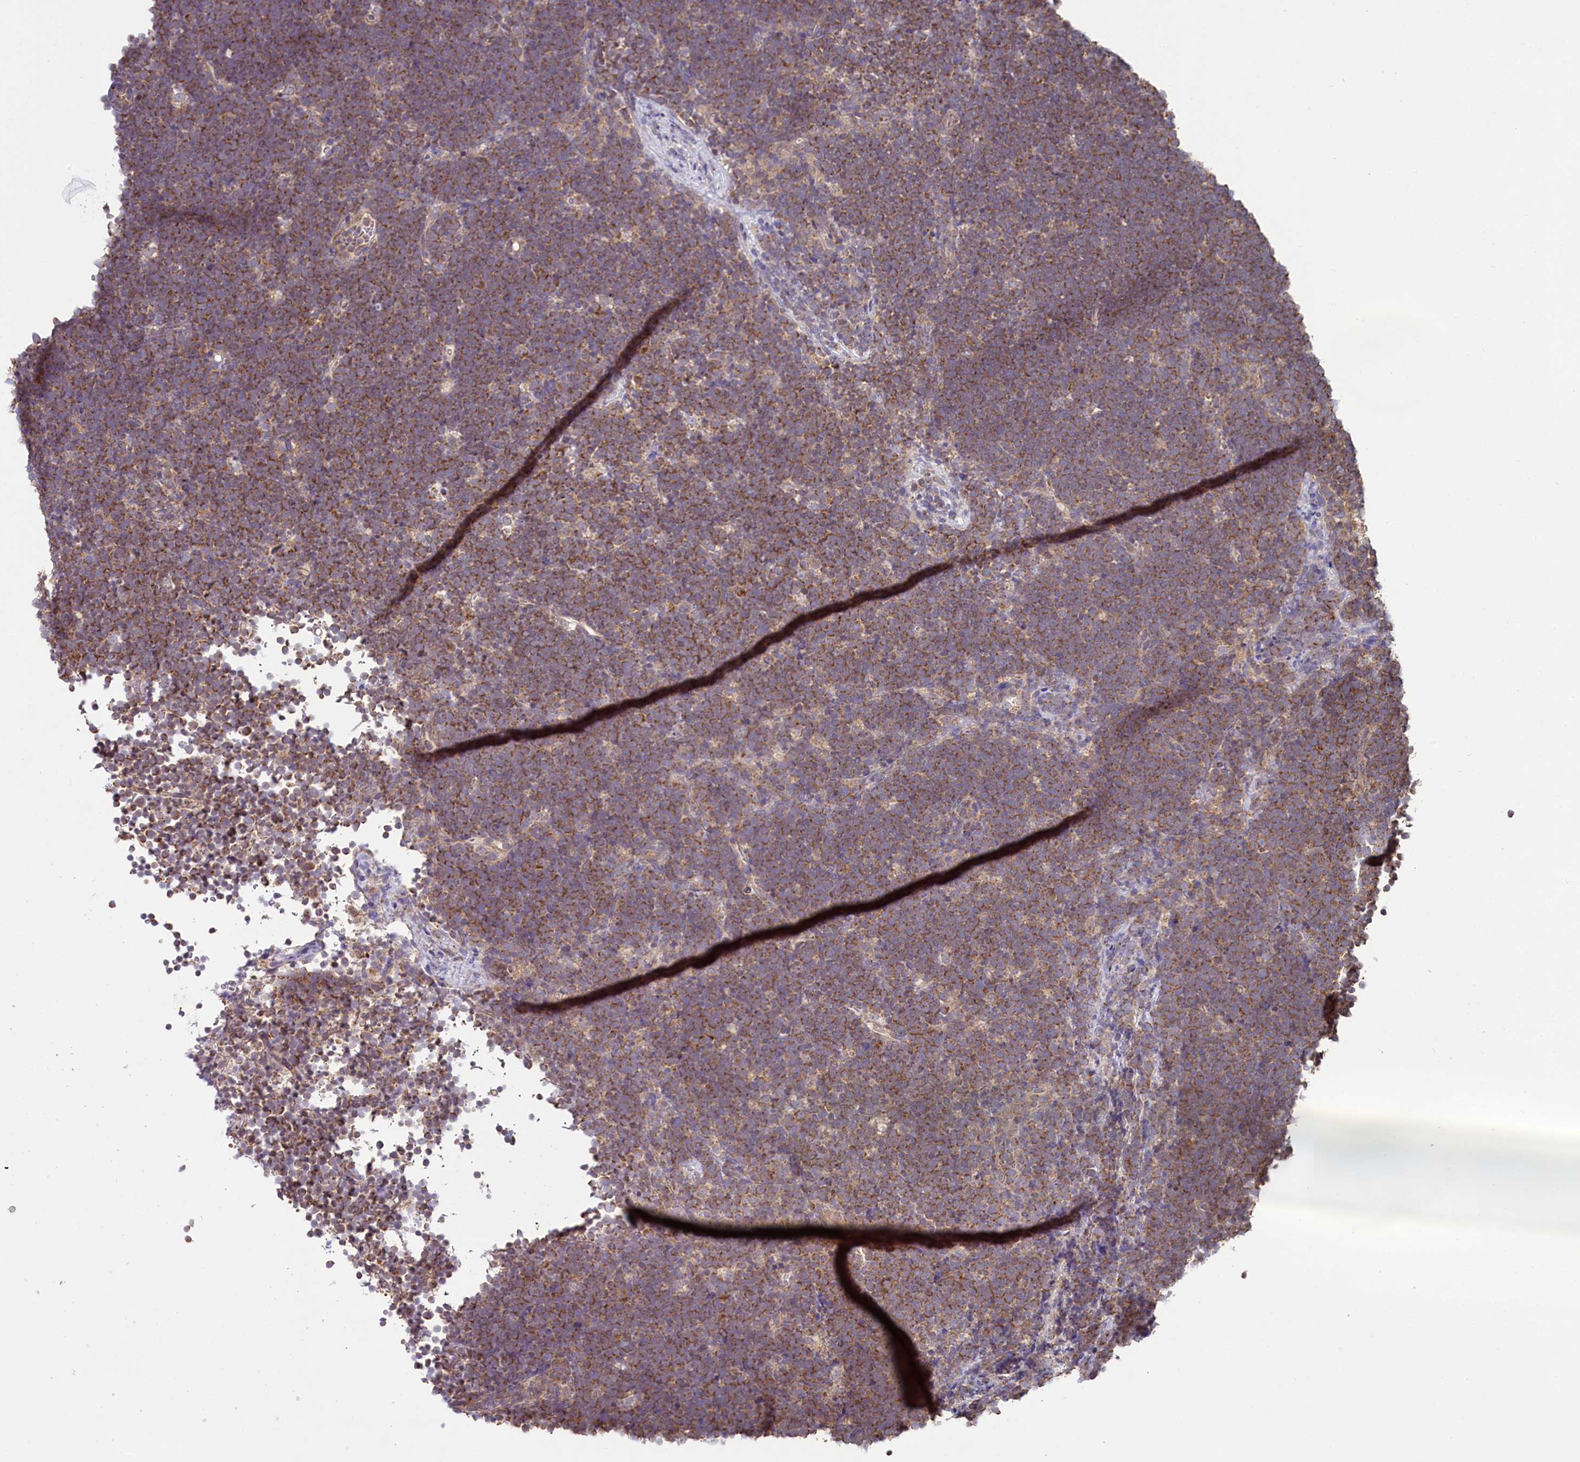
{"staining": {"intensity": "moderate", "quantity": ">75%", "location": "cytoplasmic/membranous"}, "tissue": "lymphoma", "cell_type": "Tumor cells", "image_type": "cancer", "snomed": [{"axis": "morphology", "description": "Malignant lymphoma, non-Hodgkin's type, High grade"}, {"axis": "topography", "description": "Lymph node"}], "caption": "The histopathology image displays a brown stain indicating the presence of a protein in the cytoplasmic/membranous of tumor cells in high-grade malignant lymphoma, non-Hodgkin's type.", "gene": "MRPL57", "patient": {"sex": "male", "age": 13}}